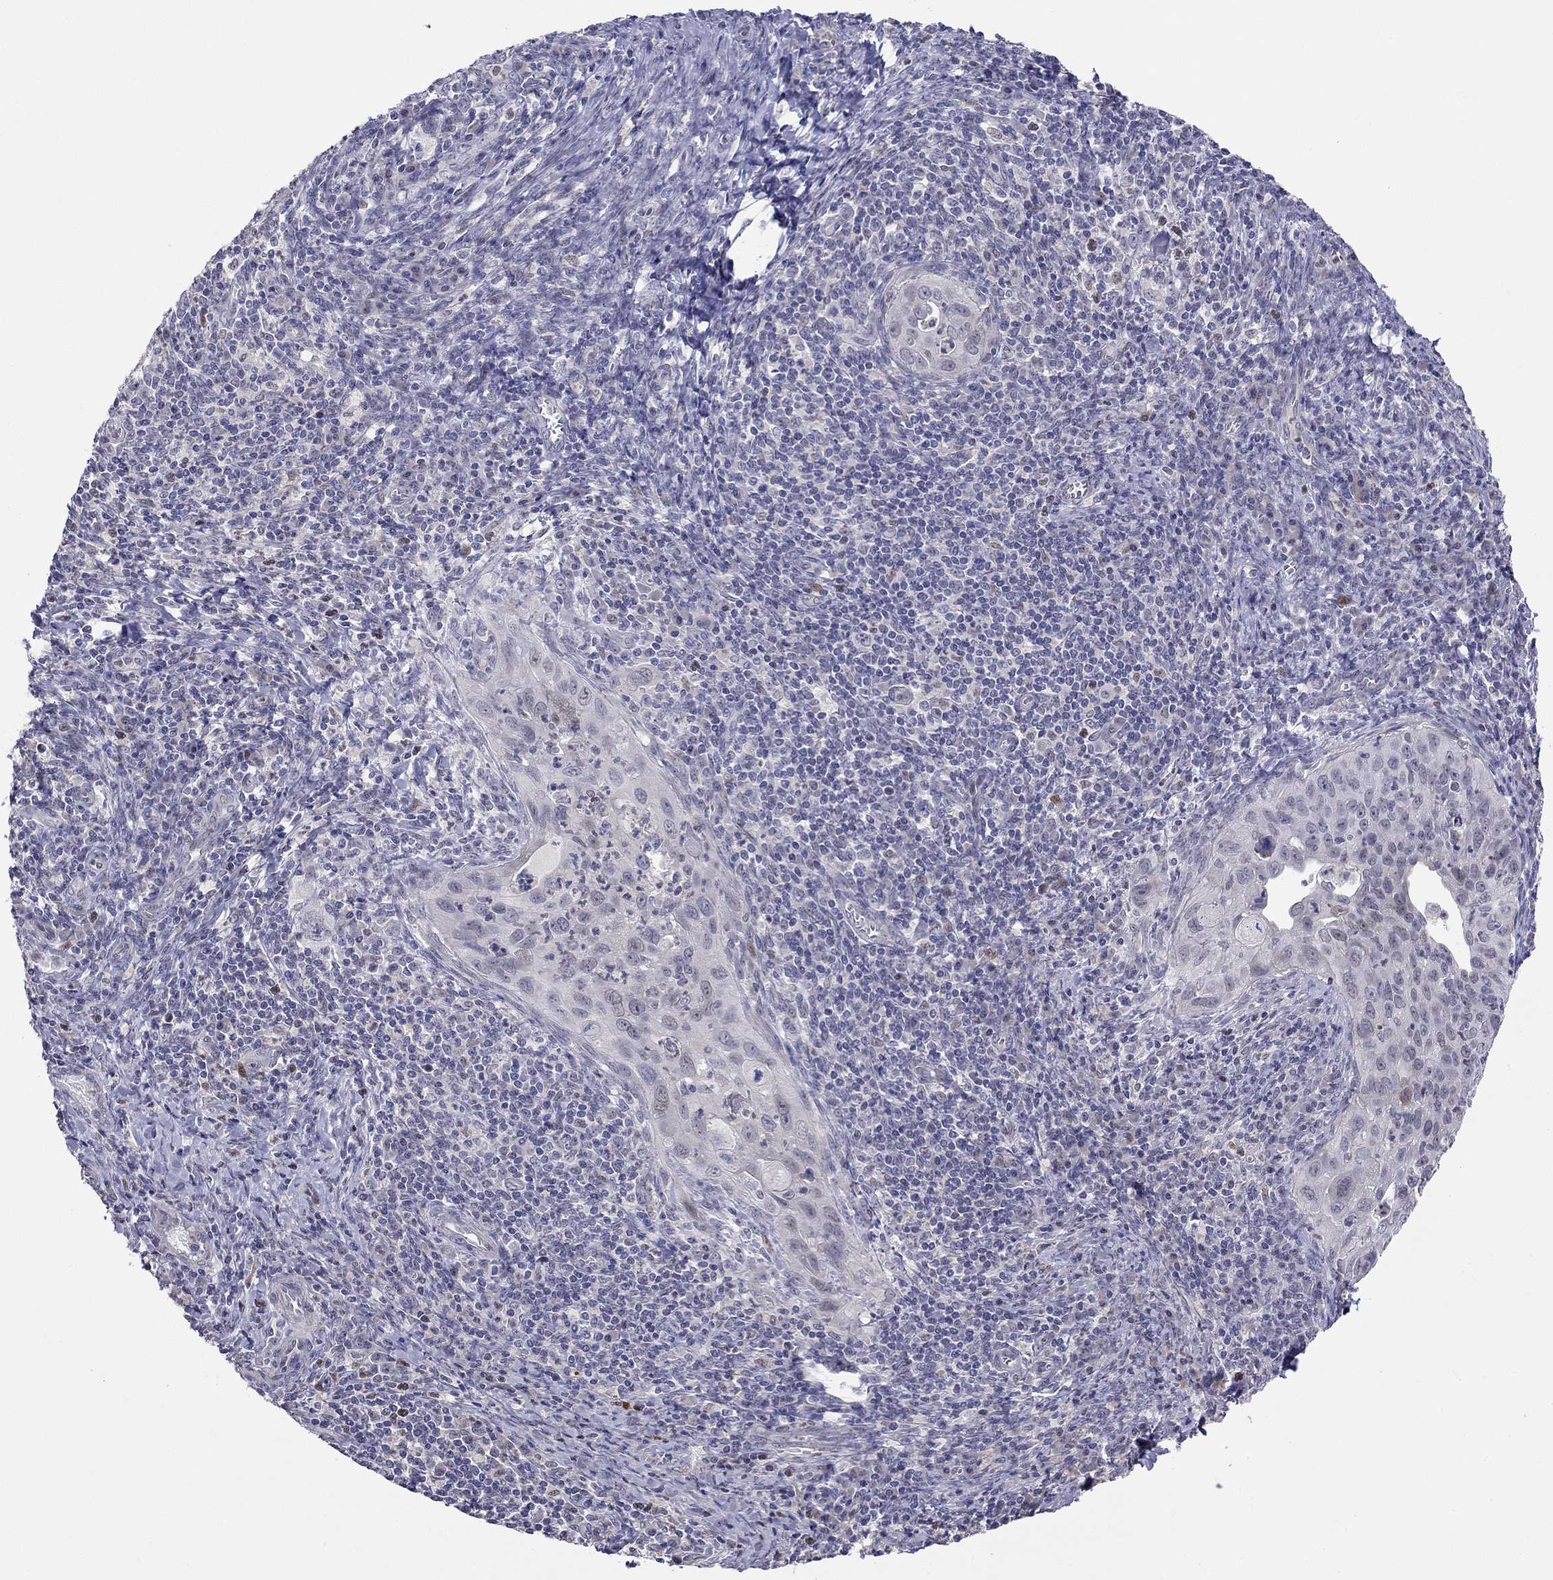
{"staining": {"intensity": "negative", "quantity": "none", "location": "none"}, "tissue": "cervical cancer", "cell_type": "Tumor cells", "image_type": "cancer", "snomed": [{"axis": "morphology", "description": "Squamous cell carcinoma, NOS"}, {"axis": "topography", "description": "Cervix"}], "caption": "Tumor cells are negative for protein expression in human cervical cancer (squamous cell carcinoma). The staining was performed using DAB (3,3'-diaminobenzidine) to visualize the protein expression in brown, while the nuclei were stained in blue with hematoxylin (Magnification: 20x).", "gene": "LRRC39", "patient": {"sex": "female", "age": 26}}